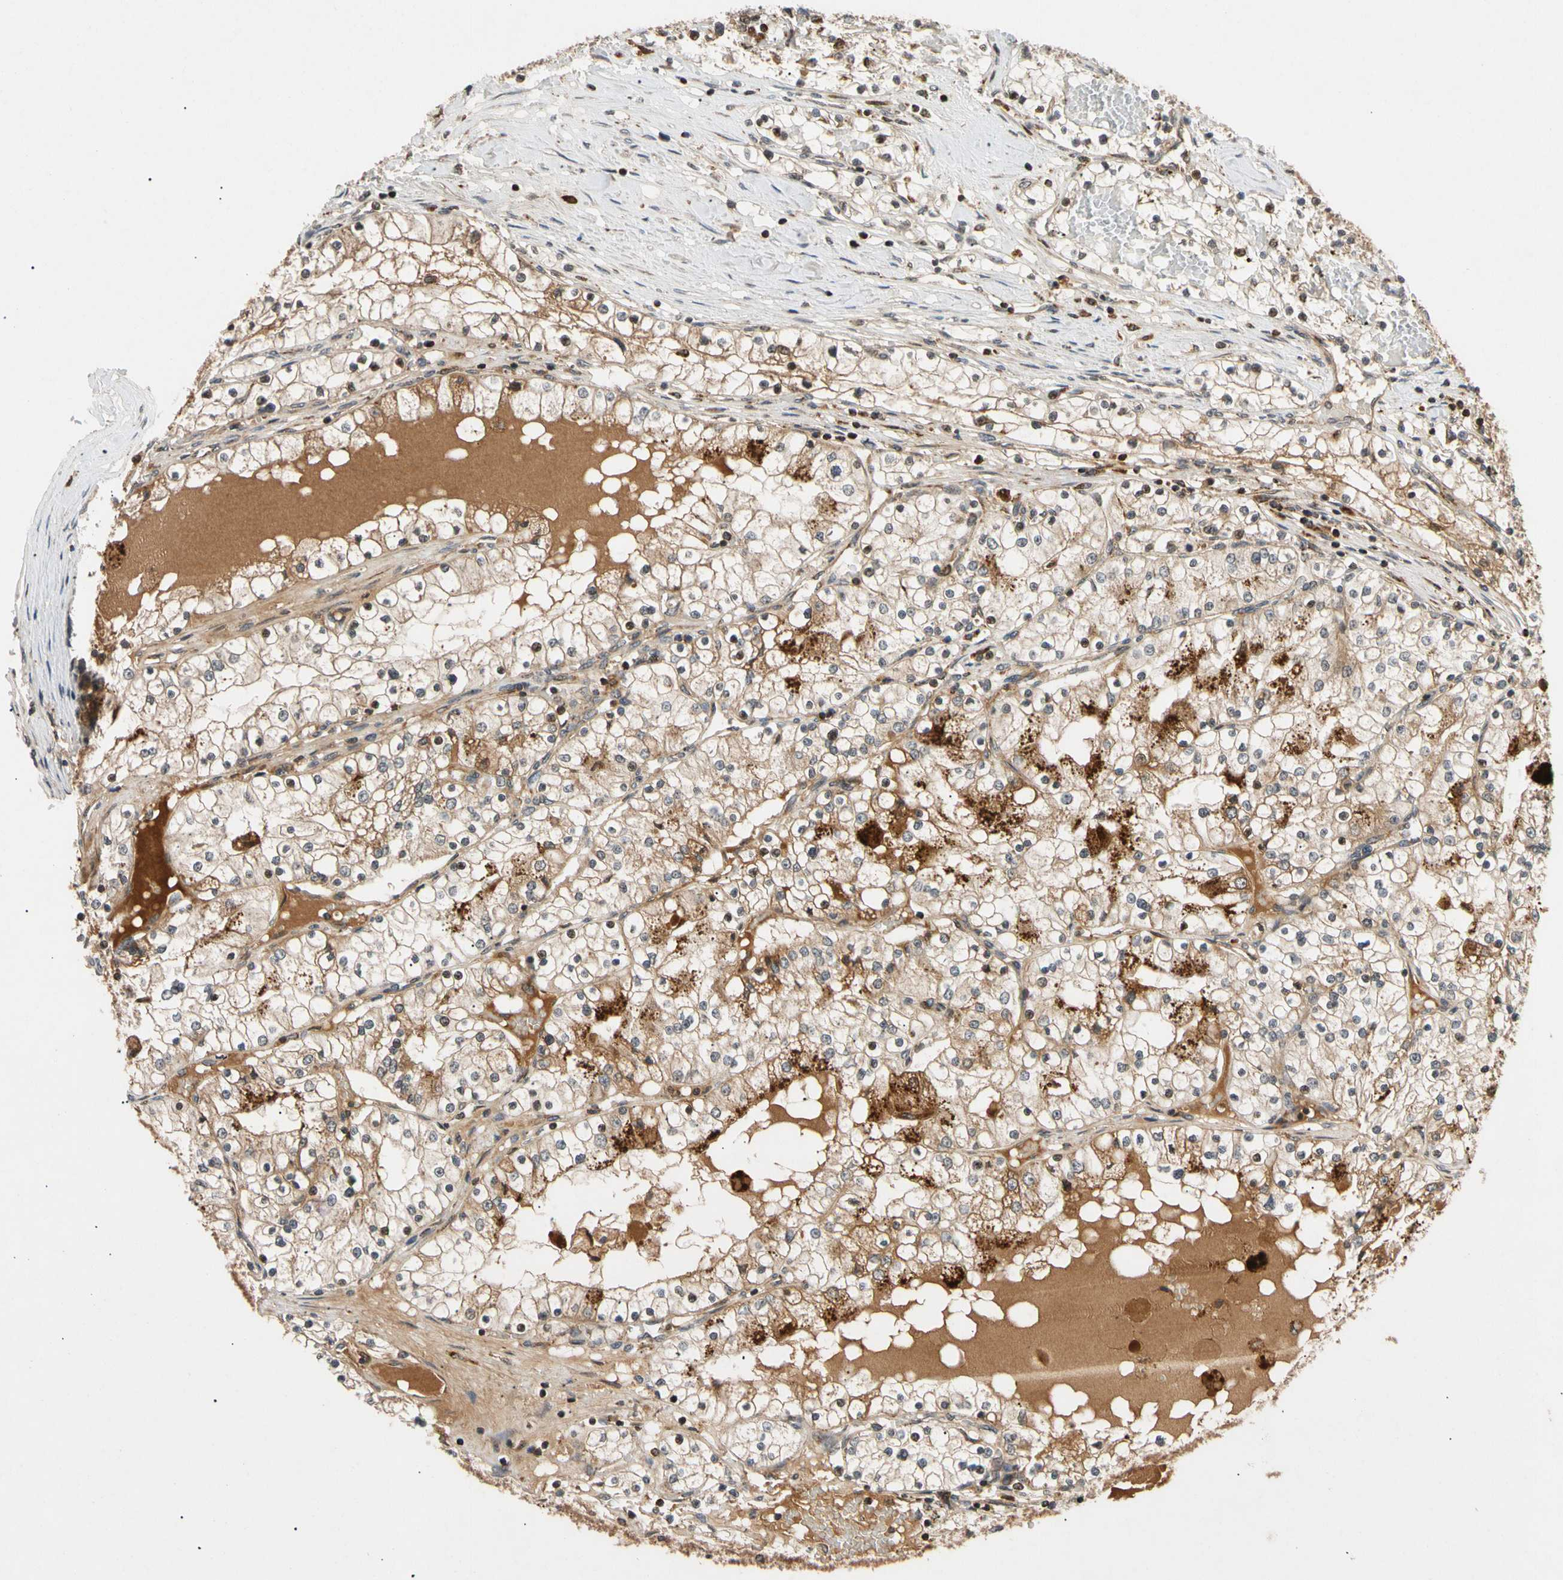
{"staining": {"intensity": "moderate", "quantity": ">75%", "location": "cytoplasmic/membranous,nuclear"}, "tissue": "renal cancer", "cell_type": "Tumor cells", "image_type": "cancer", "snomed": [{"axis": "morphology", "description": "Adenocarcinoma, NOS"}, {"axis": "topography", "description": "Kidney"}], "caption": "Renal adenocarcinoma stained for a protein shows moderate cytoplasmic/membranous and nuclear positivity in tumor cells.", "gene": "MRPS22", "patient": {"sex": "male", "age": 68}}